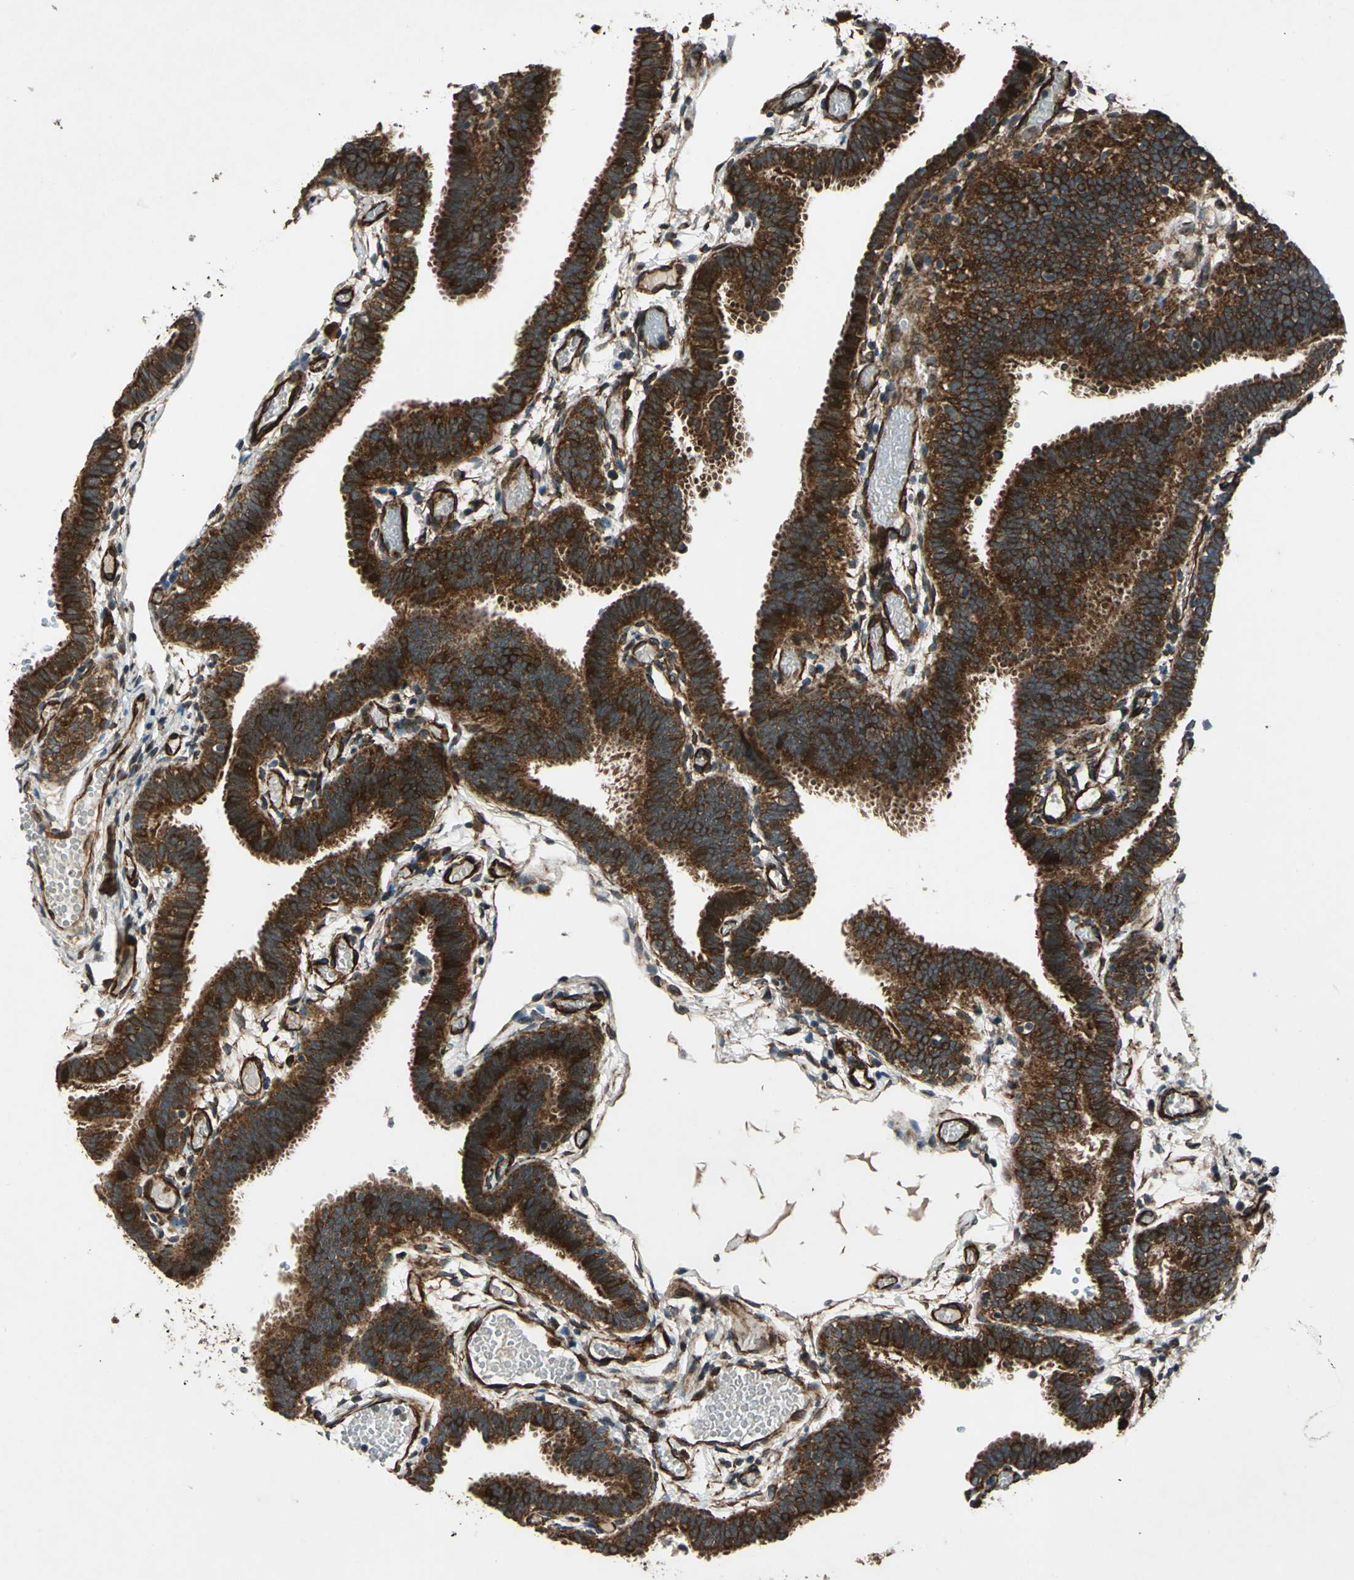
{"staining": {"intensity": "strong", "quantity": ">75%", "location": "cytoplasmic/membranous,nuclear"}, "tissue": "fallopian tube", "cell_type": "Glandular cells", "image_type": "normal", "snomed": [{"axis": "morphology", "description": "Normal tissue, NOS"}, {"axis": "topography", "description": "Fallopian tube"}], "caption": "IHC histopathology image of benign fallopian tube: fallopian tube stained using immunohistochemistry exhibits high levels of strong protein expression localized specifically in the cytoplasmic/membranous,nuclear of glandular cells, appearing as a cytoplasmic/membranous,nuclear brown color.", "gene": "EXD2", "patient": {"sex": "female", "age": 29}}